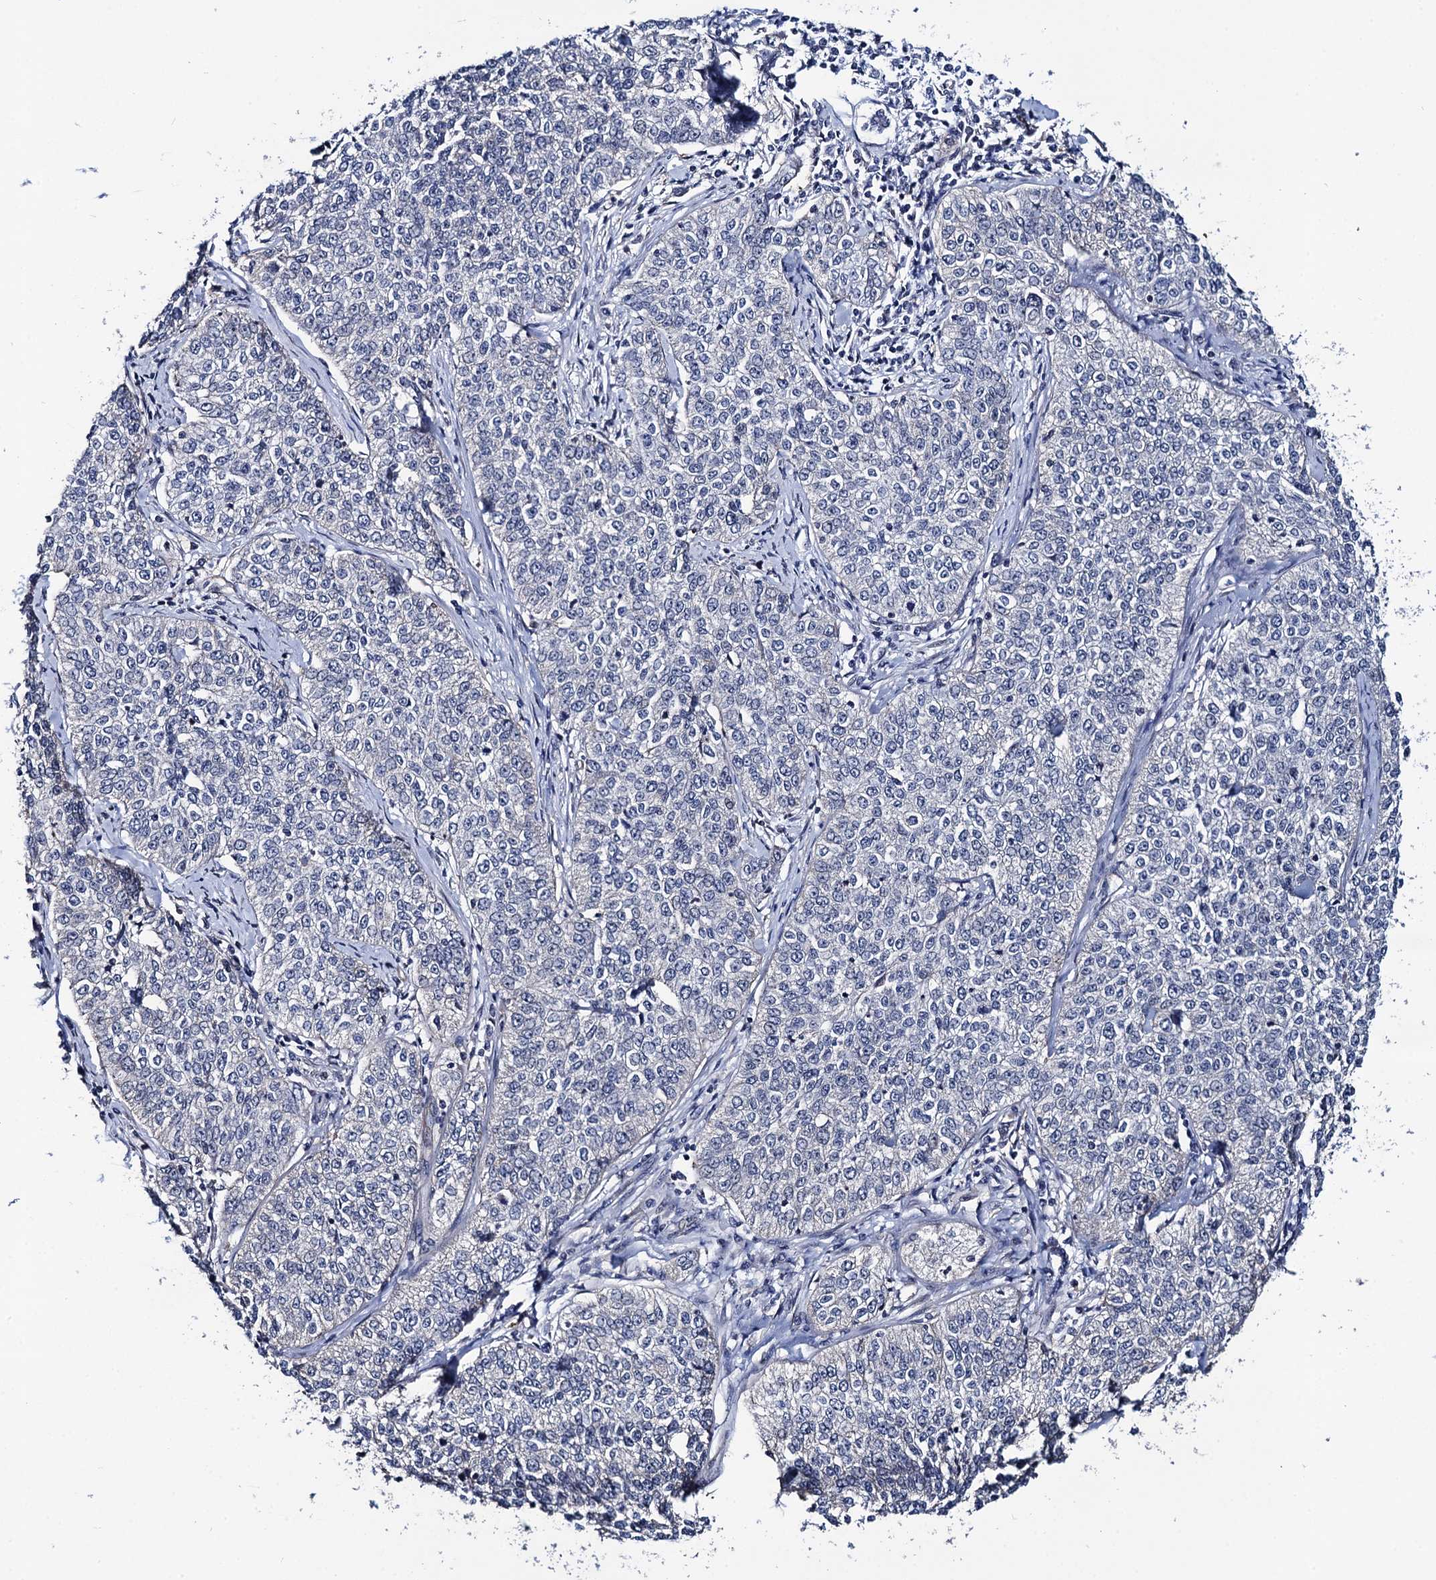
{"staining": {"intensity": "negative", "quantity": "none", "location": "none"}, "tissue": "cervical cancer", "cell_type": "Tumor cells", "image_type": "cancer", "snomed": [{"axis": "morphology", "description": "Squamous cell carcinoma, NOS"}, {"axis": "topography", "description": "Cervix"}], "caption": "DAB immunohistochemical staining of cervical cancer exhibits no significant expression in tumor cells.", "gene": "PTCD3", "patient": {"sex": "female", "age": 35}}